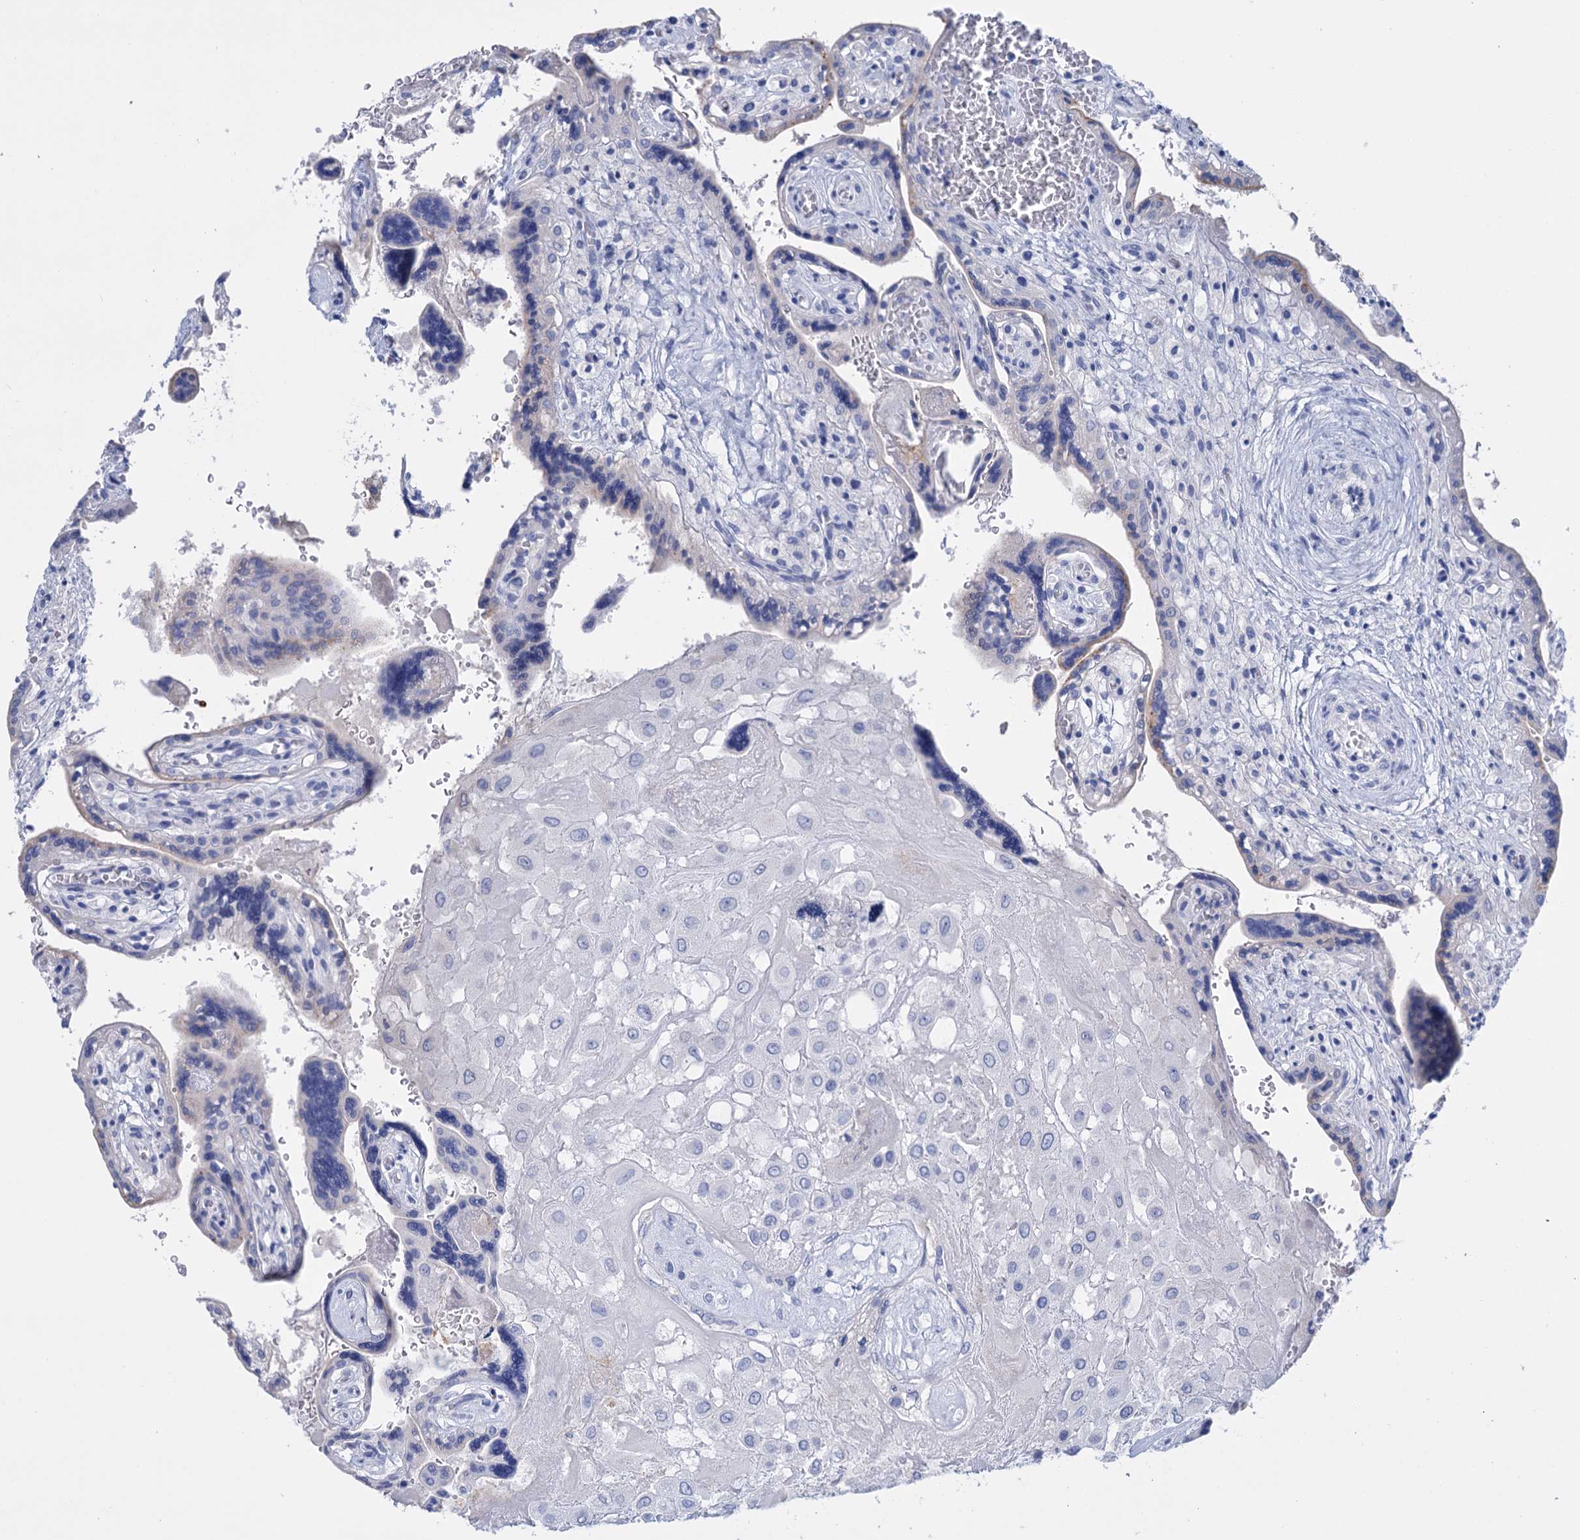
{"staining": {"intensity": "negative", "quantity": "none", "location": "none"}, "tissue": "placenta", "cell_type": "Decidual cells", "image_type": "normal", "snomed": [{"axis": "morphology", "description": "Normal tissue, NOS"}, {"axis": "topography", "description": "Placenta"}], "caption": "Decidual cells are negative for brown protein staining in benign placenta.", "gene": "FBXW12", "patient": {"sex": "female", "age": 37}}